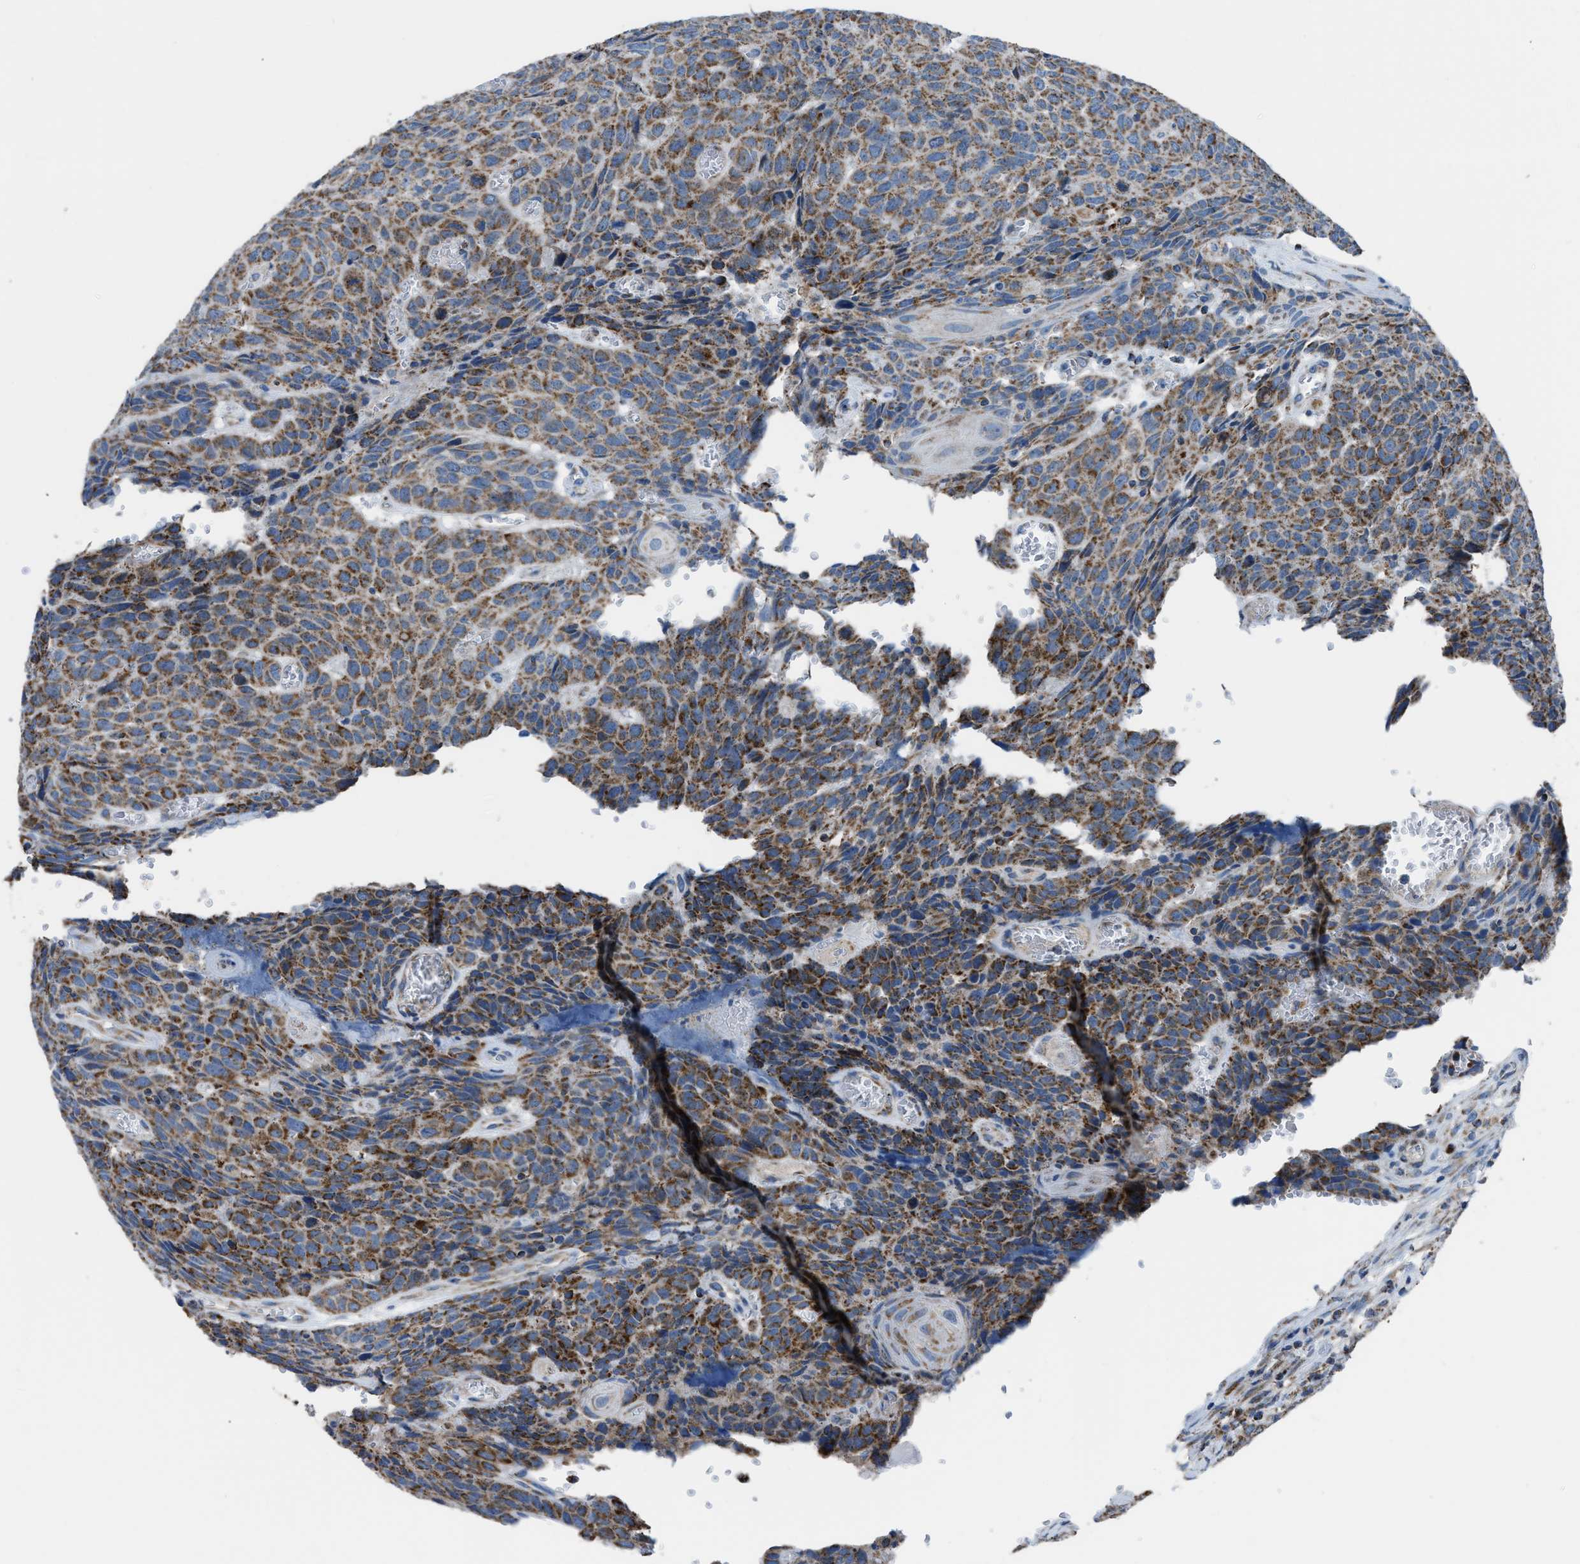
{"staining": {"intensity": "strong", "quantity": ">75%", "location": "cytoplasmic/membranous"}, "tissue": "head and neck cancer", "cell_type": "Tumor cells", "image_type": "cancer", "snomed": [{"axis": "morphology", "description": "Squamous cell carcinoma, NOS"}, {"axis": "topography", "description": "Head-Neck"}], "caption": "Squamous cell carcinoma (head and neck) stained with DAB (3,3'-diaminobenzidine) immunohistochemistry (IHC) reveals high levels of strong cytoplasmic/membranous expression in approximately >75% of tumor cells. The staining was performed using DAB (3,3'-diaminobenzidine), with brown indicating positive protein expression. Nuclei are stained blue with hematoxylin.", "gene": "ETFB", "patient": {"sex": "male", "age": 66}}